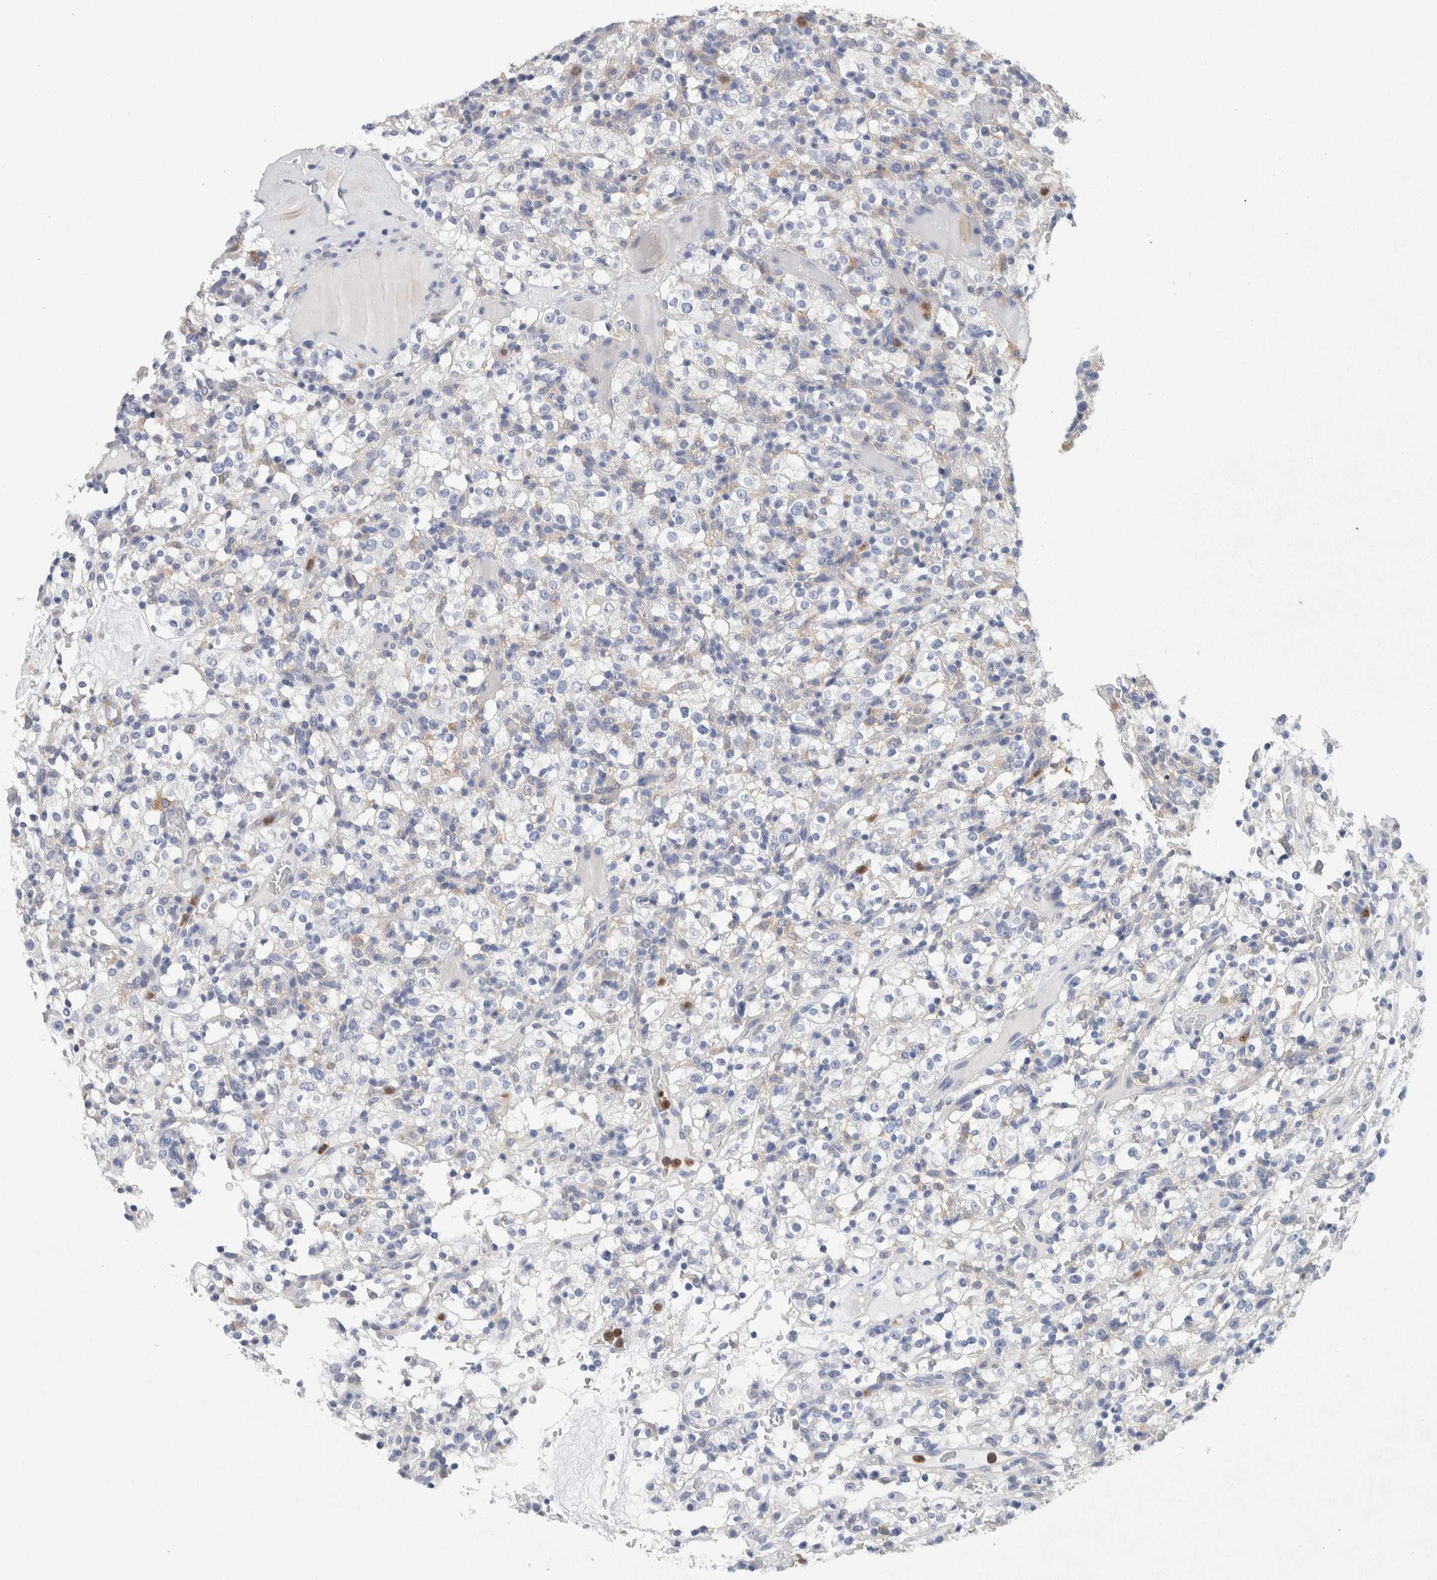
{"staining": {"intensity": "negative", "quantity": "none", "location": "none"}, "tissue": "renal cancer", "cell_type": "Tumor cells", "image_type": "cancer", "snomed": [{"axis": "morphology", "description": "Normal tissue, NOS"}, {"axis": "morphology", "description": "Adenocarcinoma, NOS"}, {"axis": "topography", "description": "Kidney"}], "caption": "Immunohistochemistry (IHC) image of renal cancer (adenocarcinoma) stained for a protein (brown), which displays no expression in tumor cells. (Brightfield microscopy of DAB immunohistochemistry at high magnification).", "gene": "NCF2", "patient": {"sex": "female", "age": 72}}